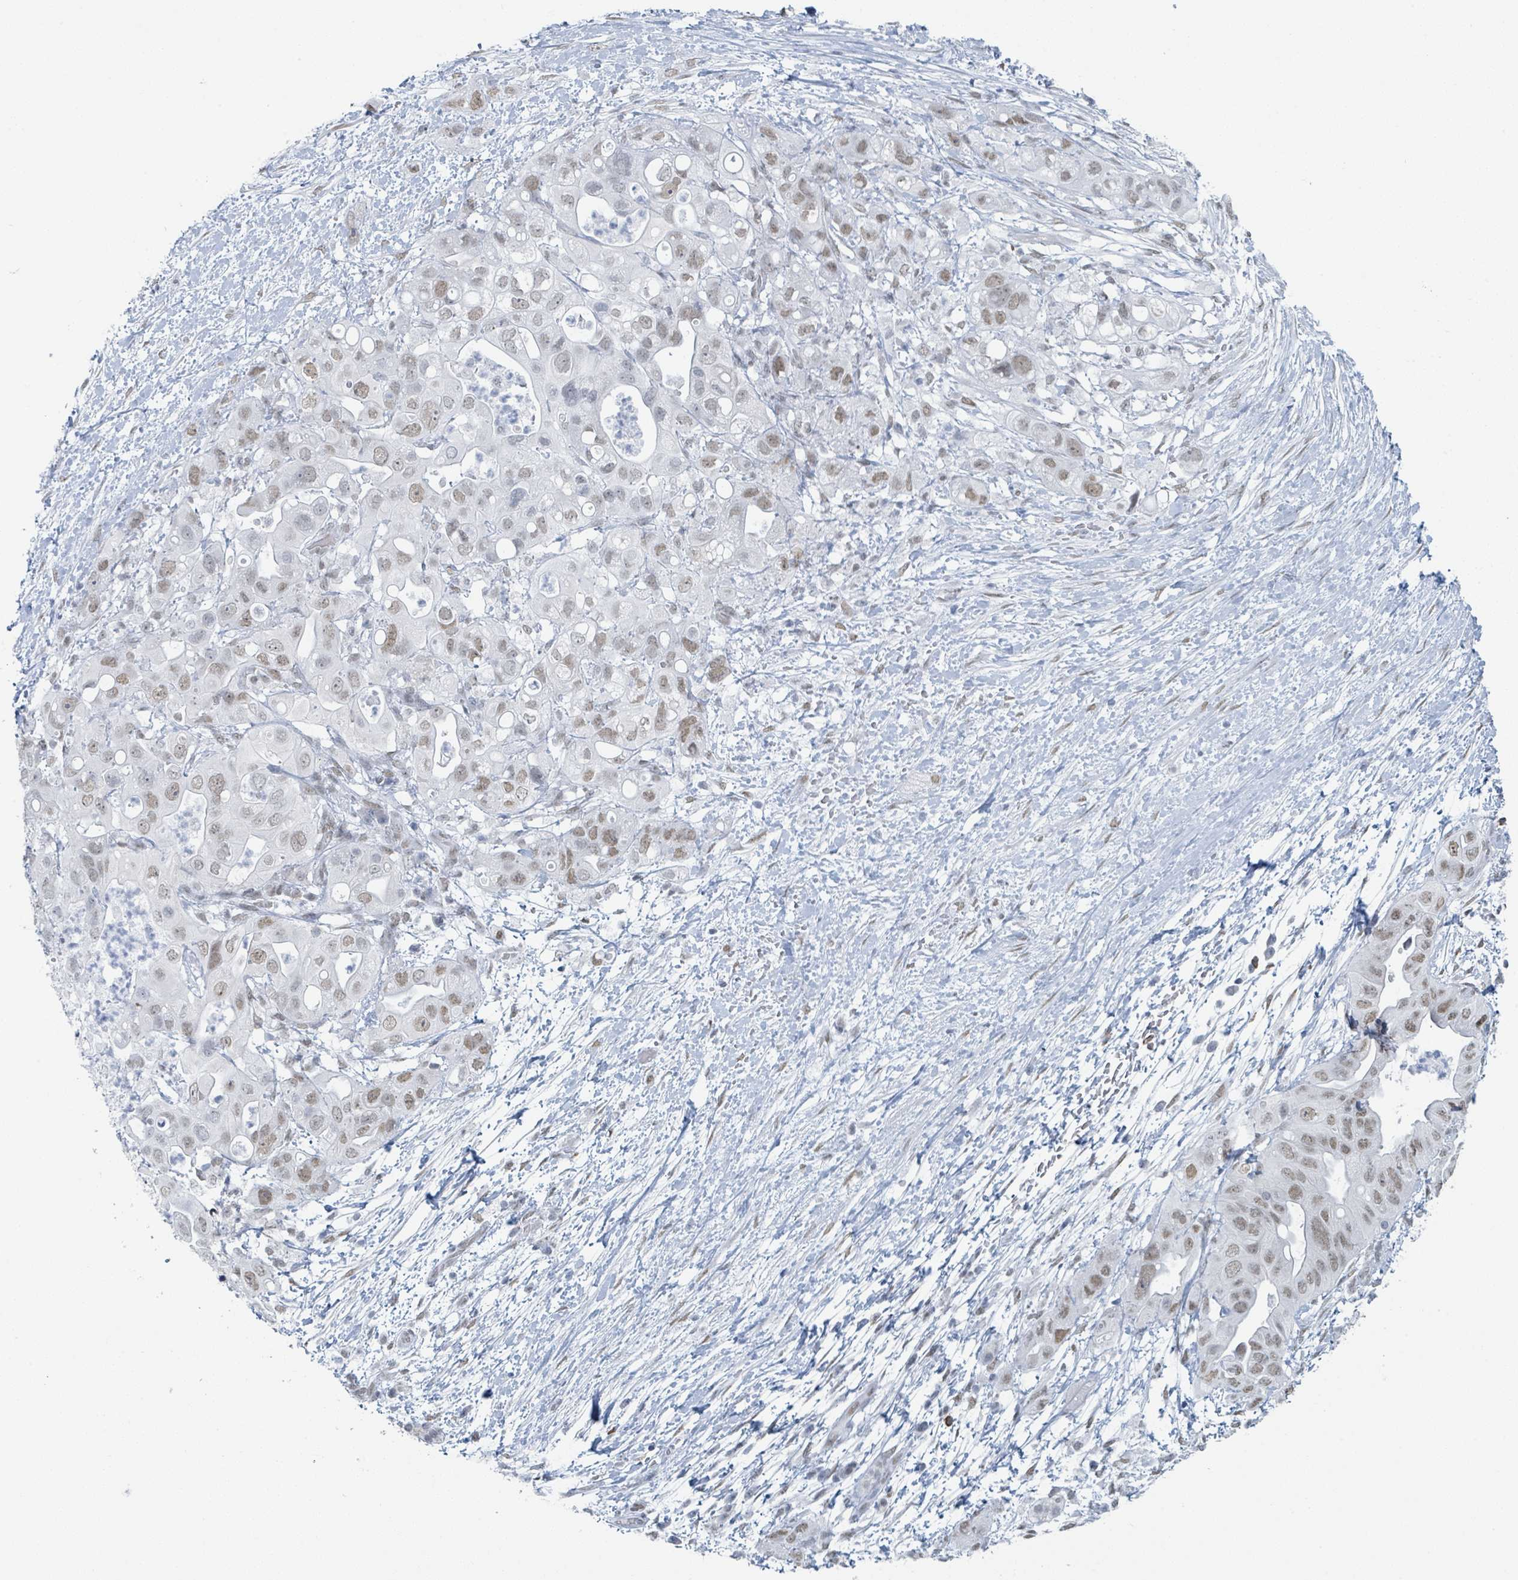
{"staining": {"intensity": "weak", "quantity": ">75%", "location": "nuclear"}, "tissue": "pancreatic cancer", "cell_type": "Tumor cells", "image_type": "cancer", "snomed": [{"axis": "morphology", "description": "Adenocarcinoma, NOS"}, {"axis": "topography", "description": "Pancreas"}], "caption": "Weak nuclear protein expression is appreciated in approximately >75% of tumor cells in pancreatic cancer (adenocarcinoma).", "gene": "EHMT2", "patient": {"sex": "female", "age": 72}}